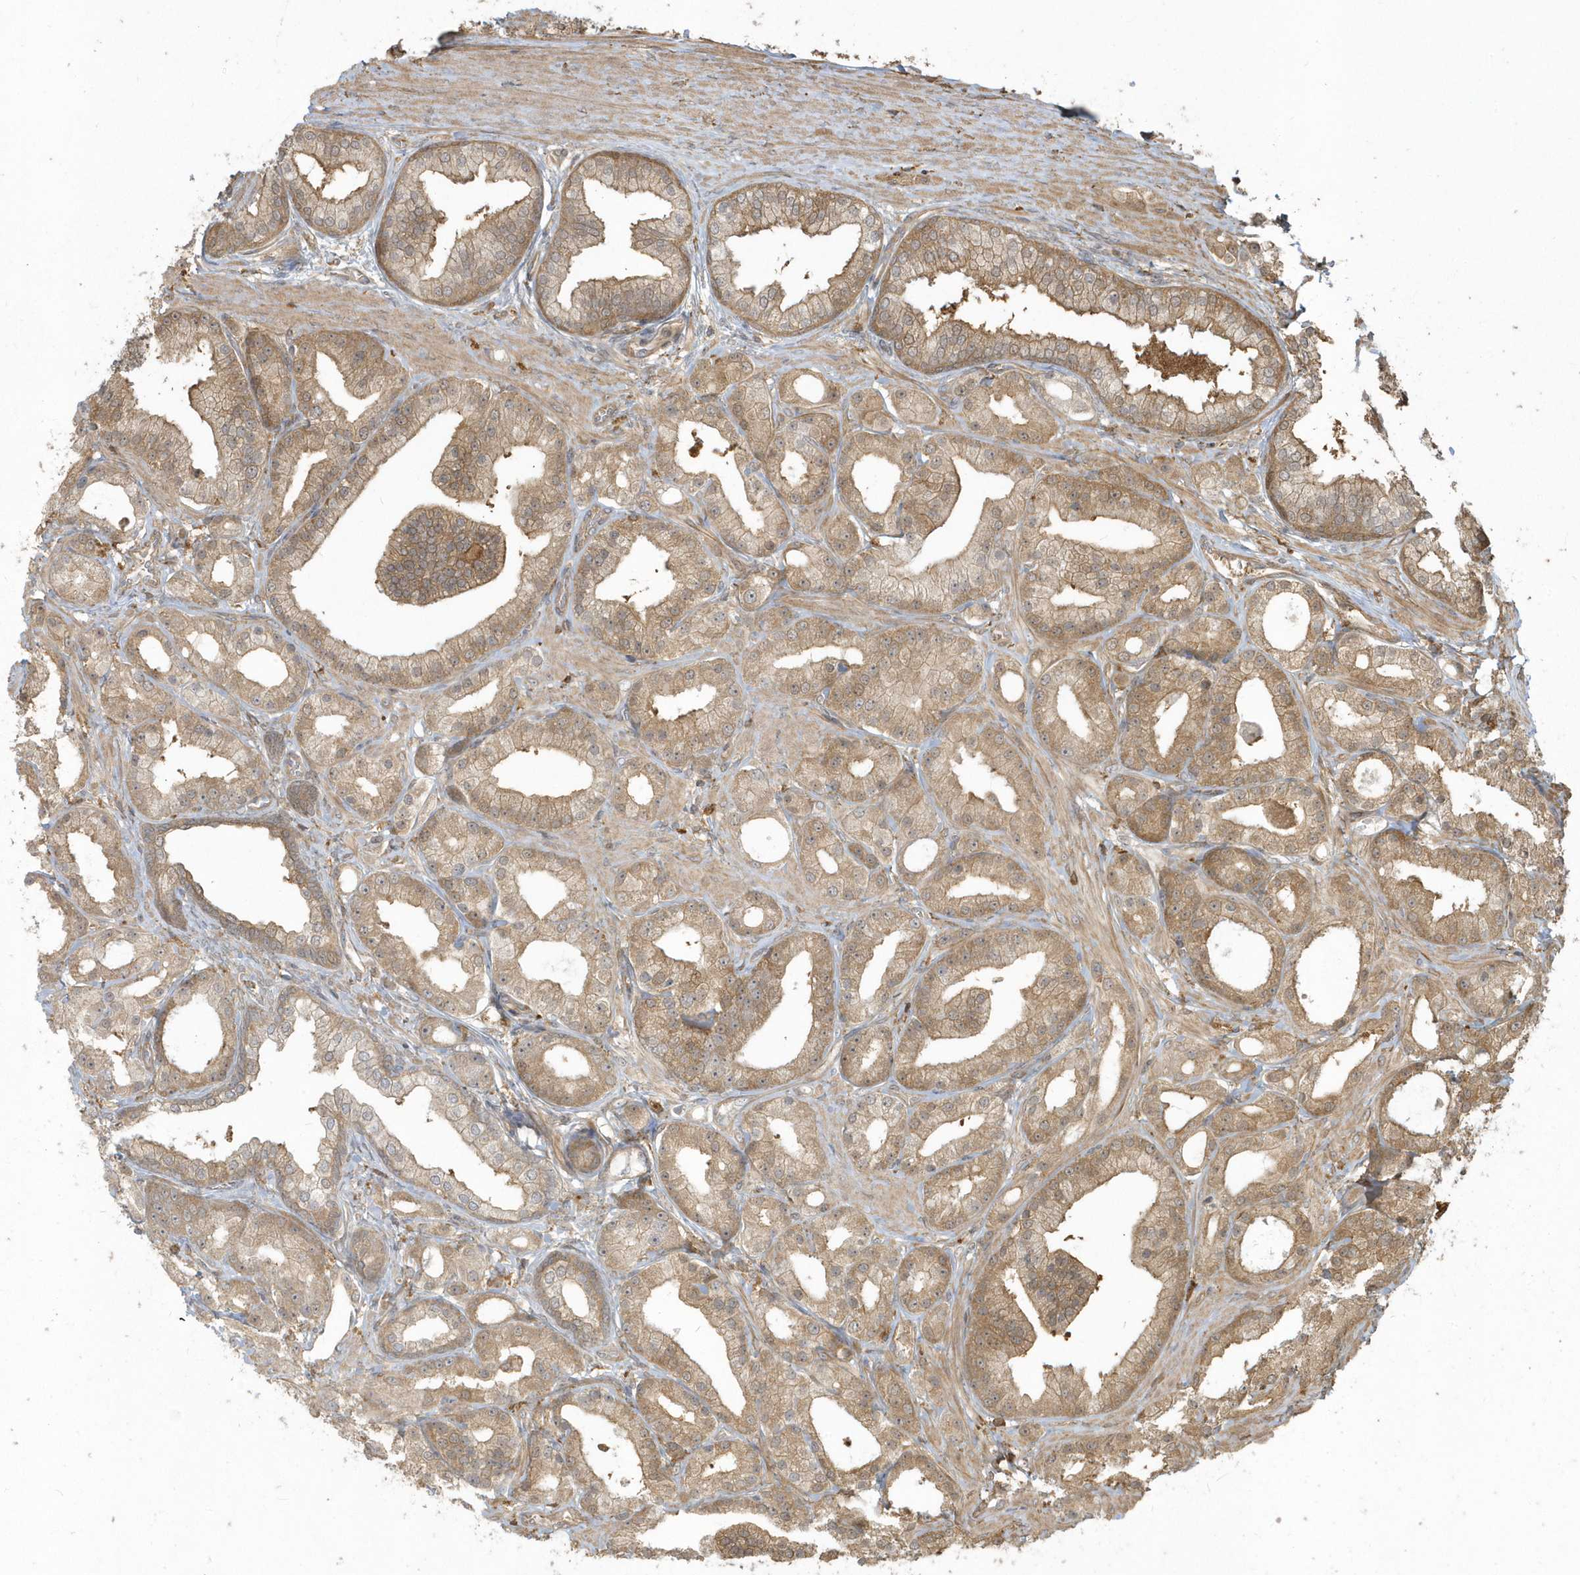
{"staining": {"intensity": "moderate", "quantity": ">75%", "location": "cytoplasmic/membranous"}, "tissue": "prostate cancer", "cell_type": "Tumor cells", "image_type": "cancer", "snomed": [{"axis": "morphology", "description": "Adenocarcinoma, Low grade"}, {"axis": "topography", "description": "Prostate"}], "caption": "This is an image of IHC staining of prostate adenocarcinoma (low-grade), which shows moderate expression in the cytoplasmic/membranous of tumor cells.", "gene": "HNMT", "patient": {"sex": "male", "age": 67}}